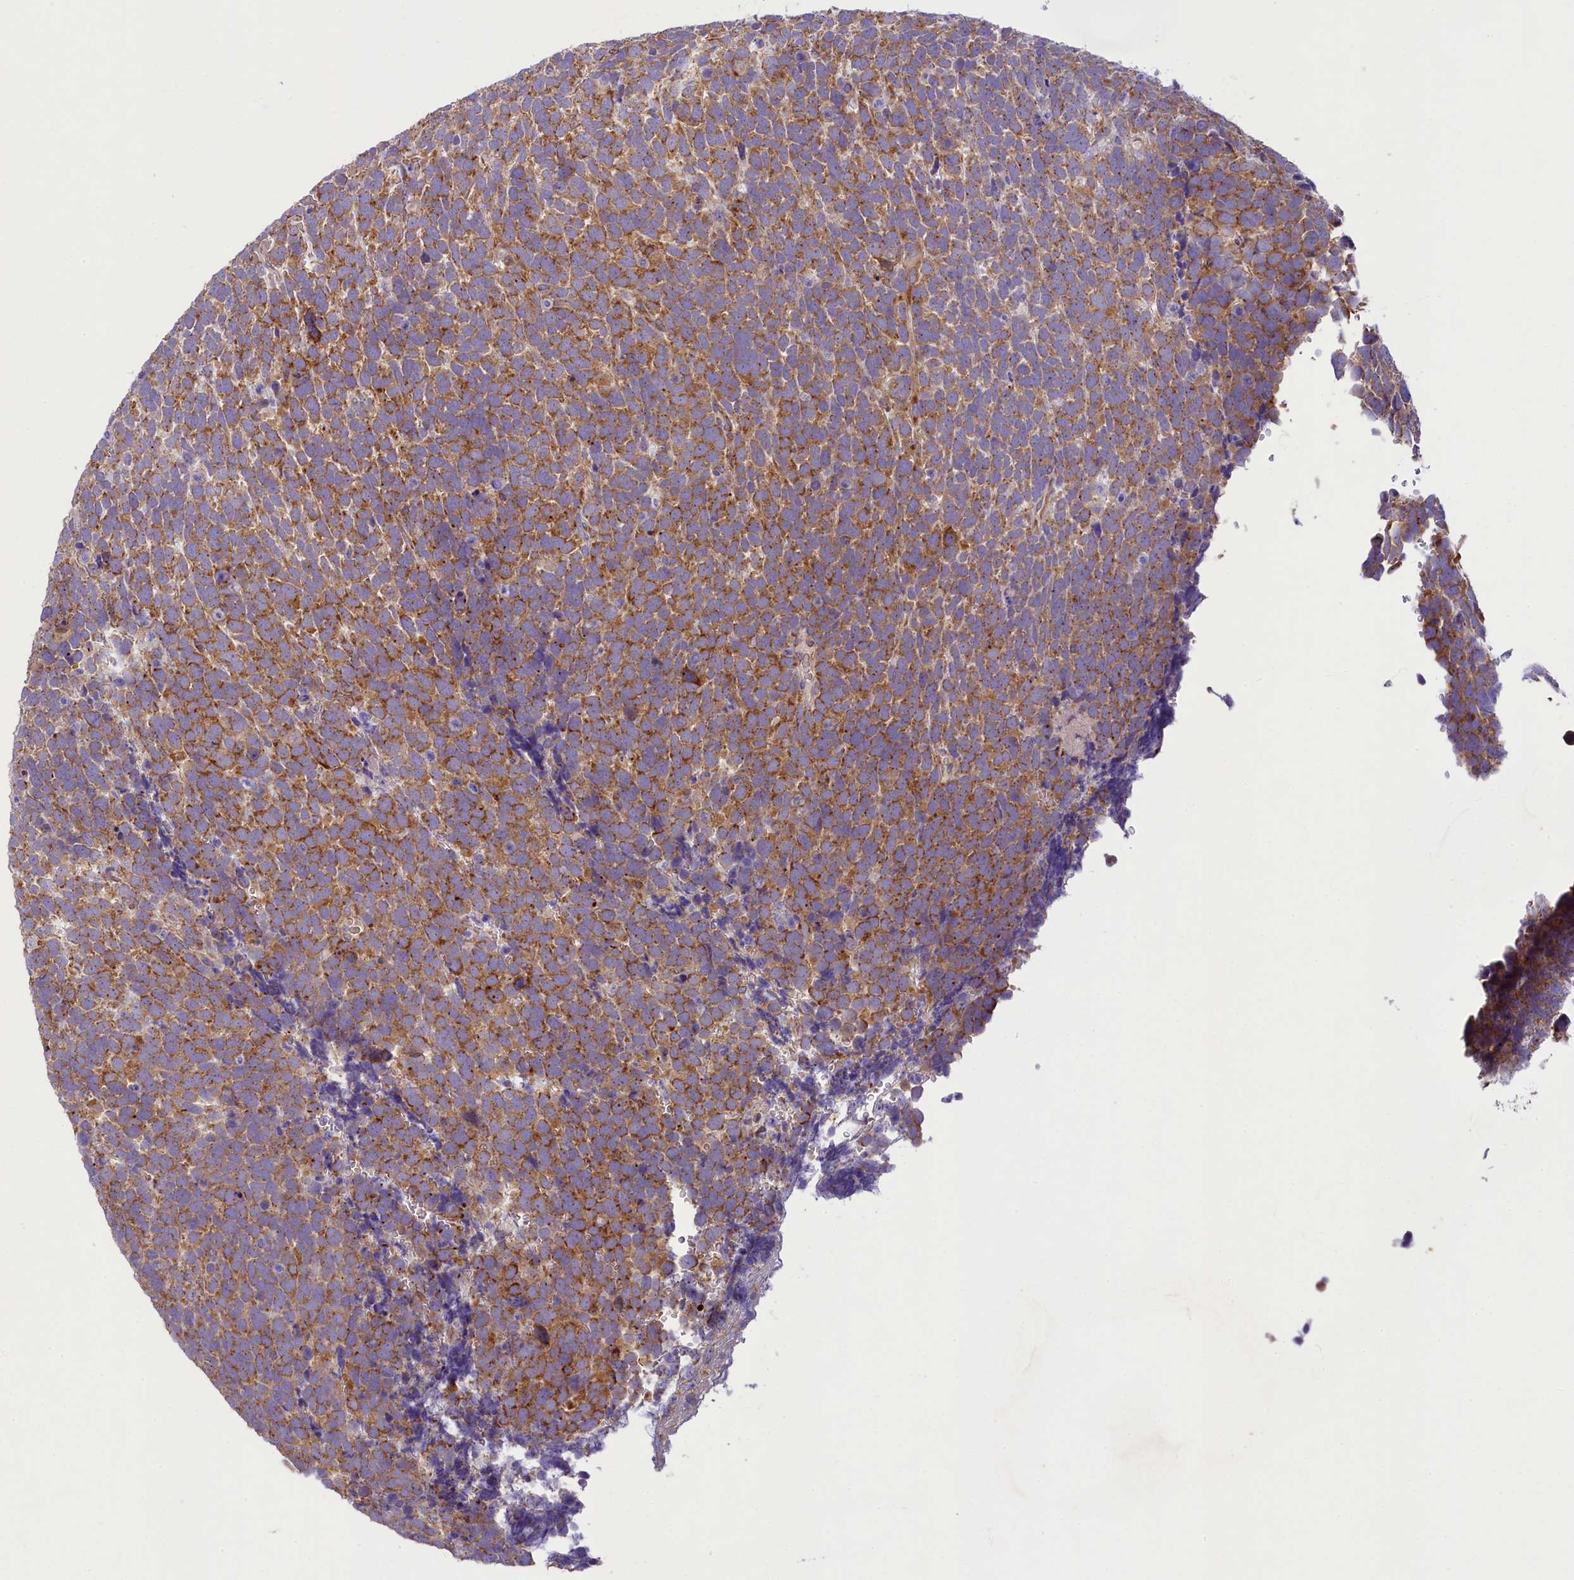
{"staining": {"intensity": "moderate", "quantity": ">75%", "location": "cytoplasmic/membranous"}, "tissue": "urothelial cancer", "cell_type": "Tumor cells", "image_type": "cancer", "snomed": [{"axis": "morphology", "description": "Urothelial carcinoma, High grade"}, {"axis": "topography", "description": "Urinary bladder"}], "caption": "Immunohistochemical staining of urothelial cancer displays moderate cytoplasmic/membranous protein expression in about >75% of tumor cells.", "gene": "LARP4", "patient": {"sex": "female", "age": 82}}